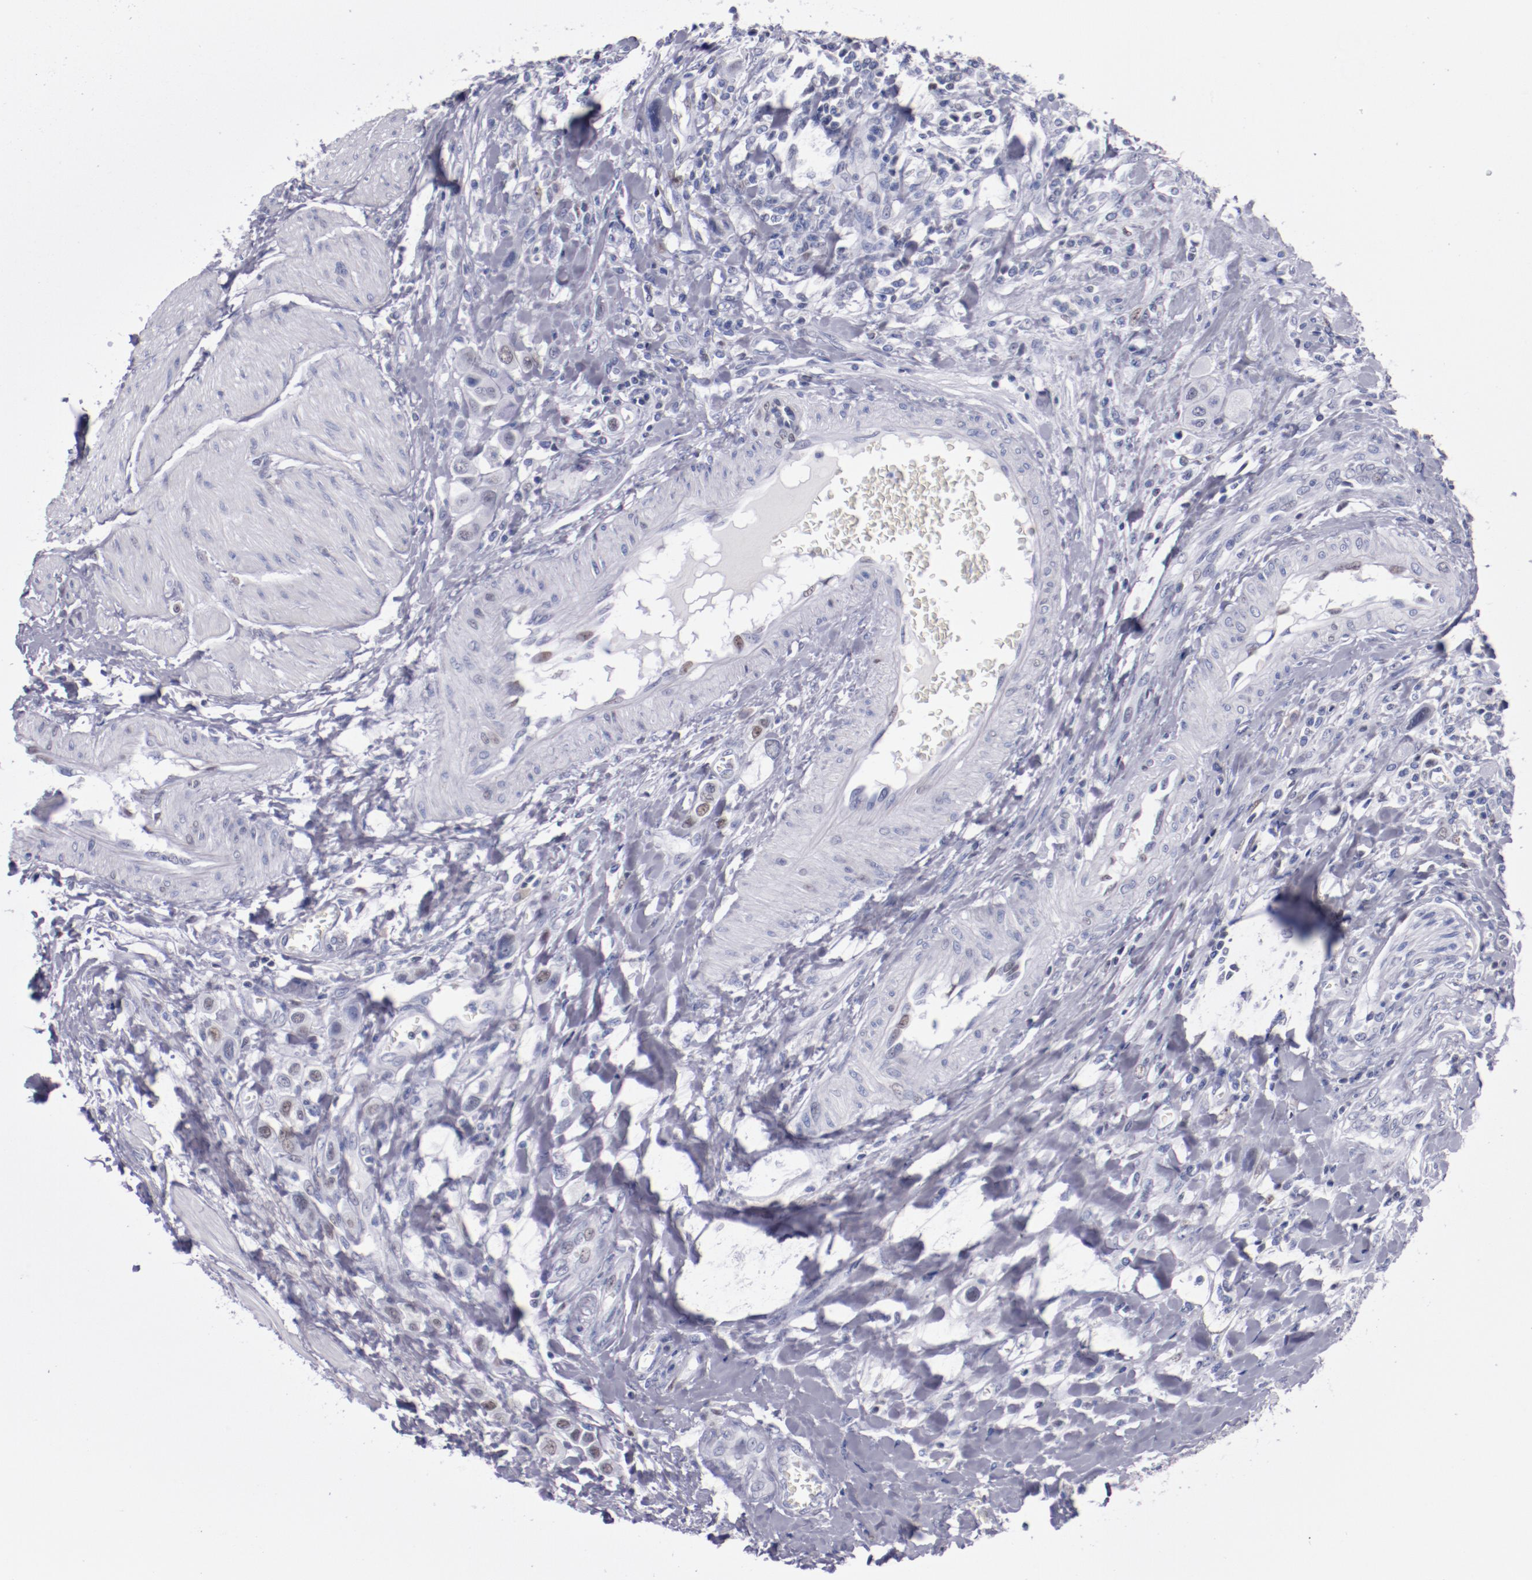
{"staining": {"intensity": "weak", "quantity": "25%-75%", "location": "nuclear"}, "tissue": "urothelial cancer", "cell_type": "Tumor cells", "image_type": "cancer", "snomed": [{"axis": "morphology", "description": "Urothelial carcinoma, High grade"}, {"axis": "topography", "description": "Urinary bladder"}], "caption": "Urothelial cancer stained with IHC shows weak nuclear positivity in approximately 25%-75% of tumor cells. (Stains: DAB in brown, nuclei in blue, Microscopy: brightfield microscopy at high magnification).", "gene": "HNF1B", "patient": {"sex": "male", "age": 50}}